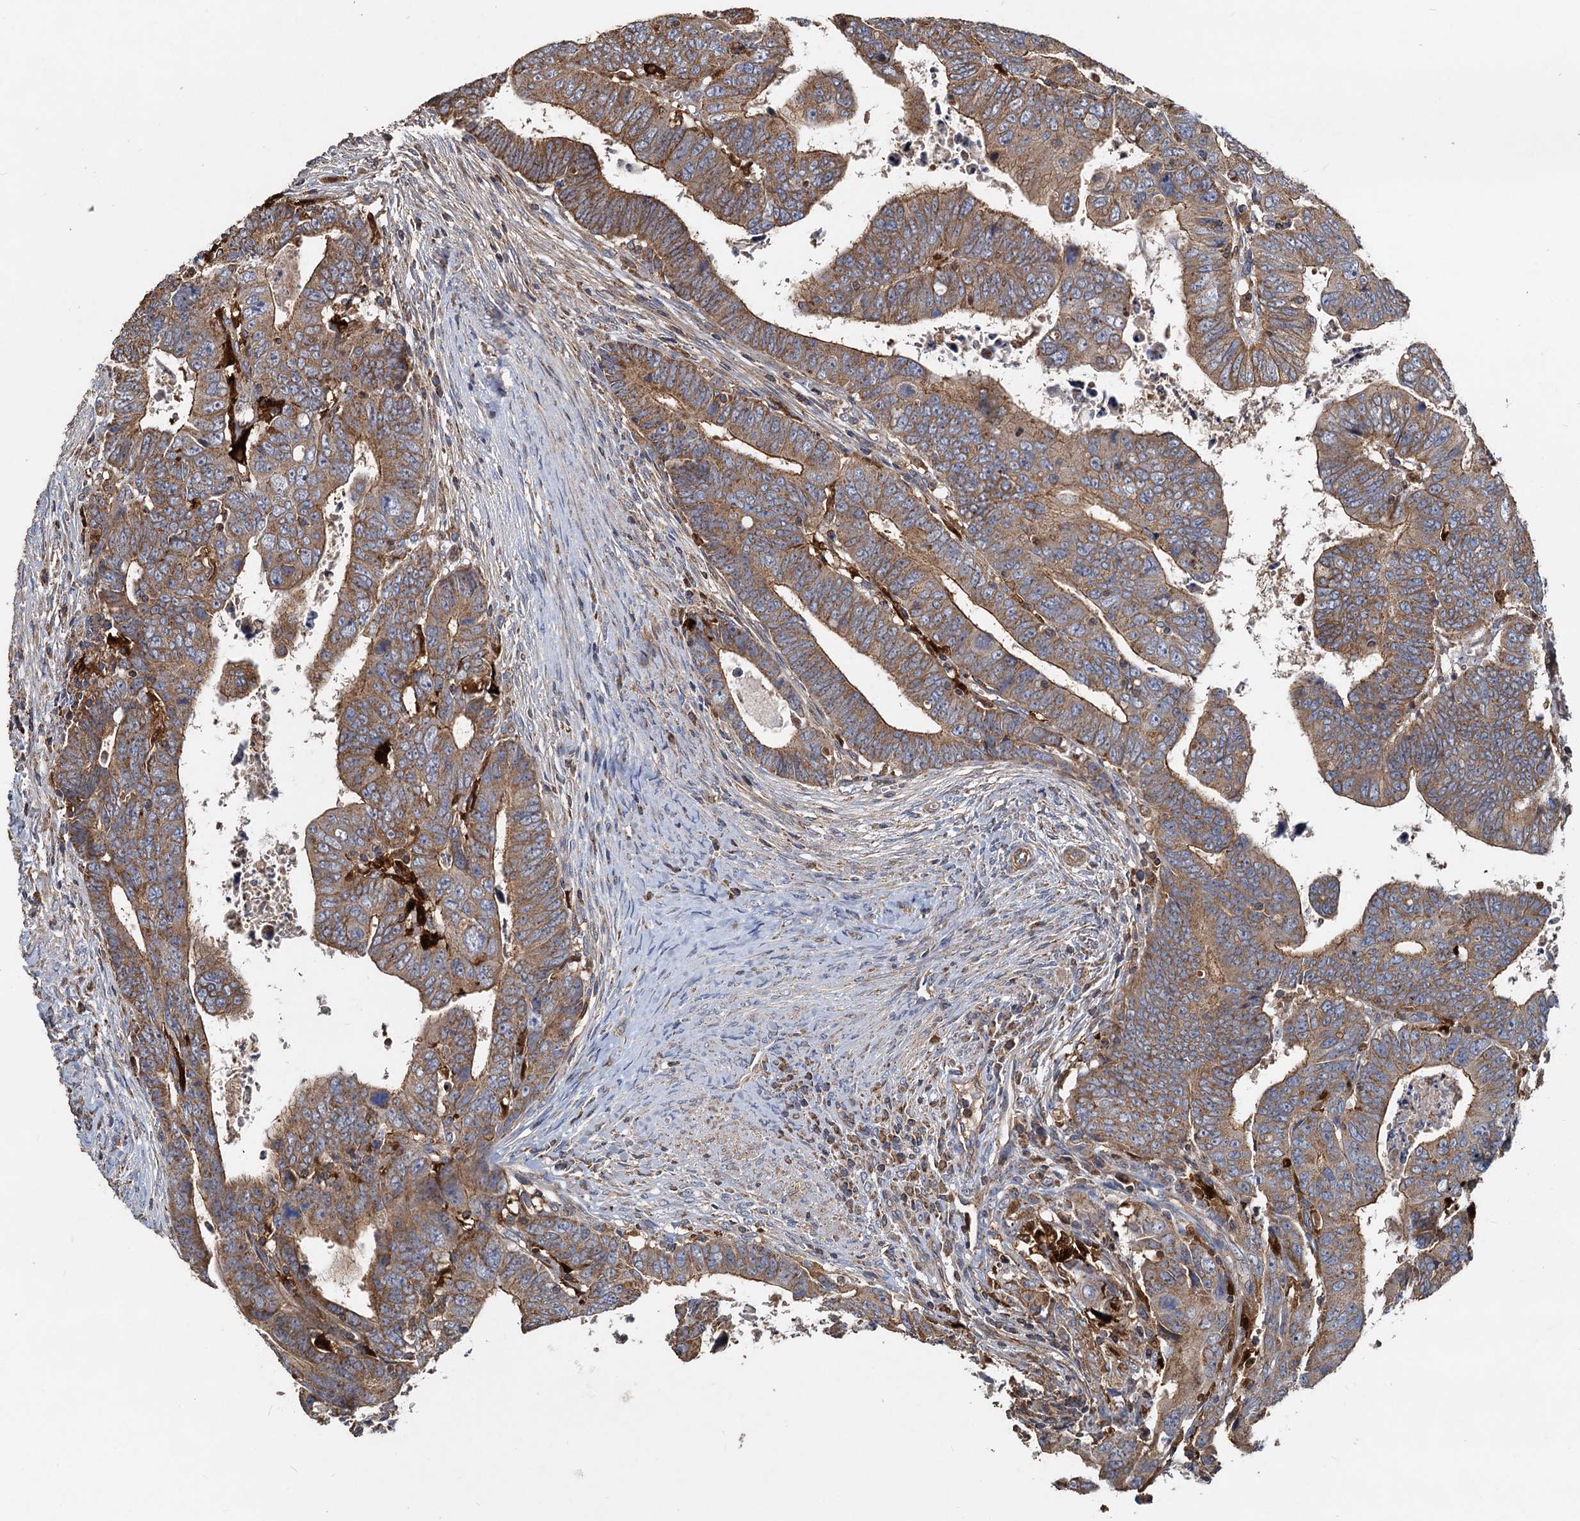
{"staining": {"intensity": "moderate", "quantity": ">75%", "location": "cytoplasmic/membranous"}, "tissue": "colorectal cancer", "cell_type": "Tumor cells", "image_type": "cancer", "snomed": [{"axis": "morphology", "description": "Normal tissue, NOS"}, {"axis": "morphology", "description": "Adenocarcinoma, NOS"}, {"axis": "topography", "description": "Rectum"}], "caption": "Colorectal adenocarcinoma stained with immunohistochemistry exhibits moderate cytoplasmic/membranous staining in approximately >75% of tumor cells. (DAB (3,3'-diaminobenzidine) = brown stain, brightfield microscopy at high magnification).", "gene": "SDS", "patient": {"sex": "female", "age": 65}}